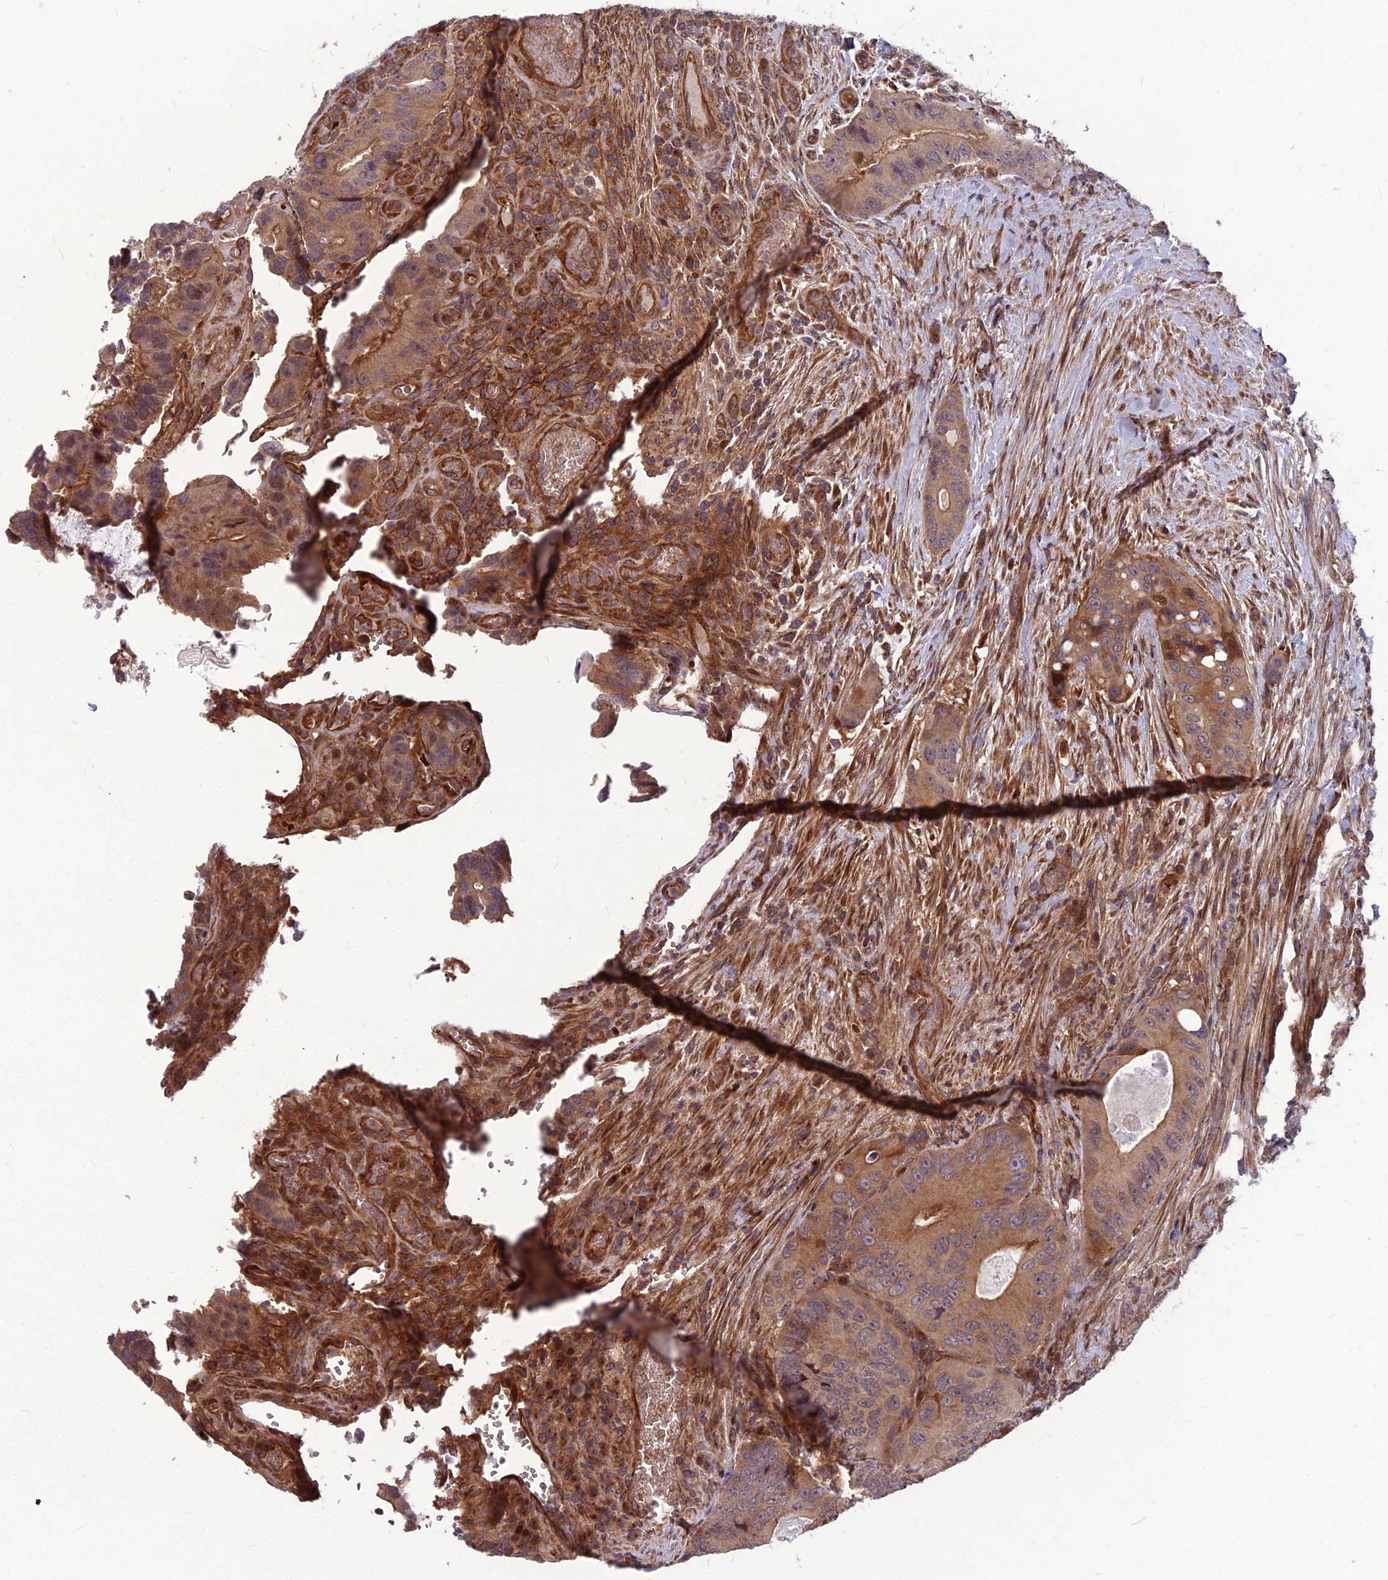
{"staining": {"intensity": "moderate", "quantity": ">75%", "location": "cytoplasmic/membranous"}, "tissue": "colorectal cancer", "cell_type": "Tumor cells", "image_type": "cancer", "snomed": [{"axis": "morphology", "description": "Adenocarcinoma, NOS"}, {"axis": "topography", "description": "Colon"}], "caption": "Immunohistochemistry (IHC) (DAB (3,3'-diaminobenzidine)) staining of adenocarcinoma (colorectal) exhibits moderate cytoplasmic/membranous protein expression in about >75% of tumor cells. The staining is performed using DAB brown chromogen to label protein expression. The nuclei are counter-stained blue using hematoxylin.", "gene": "MFSD8", "patient": {"sex": "male", "age": 84}}